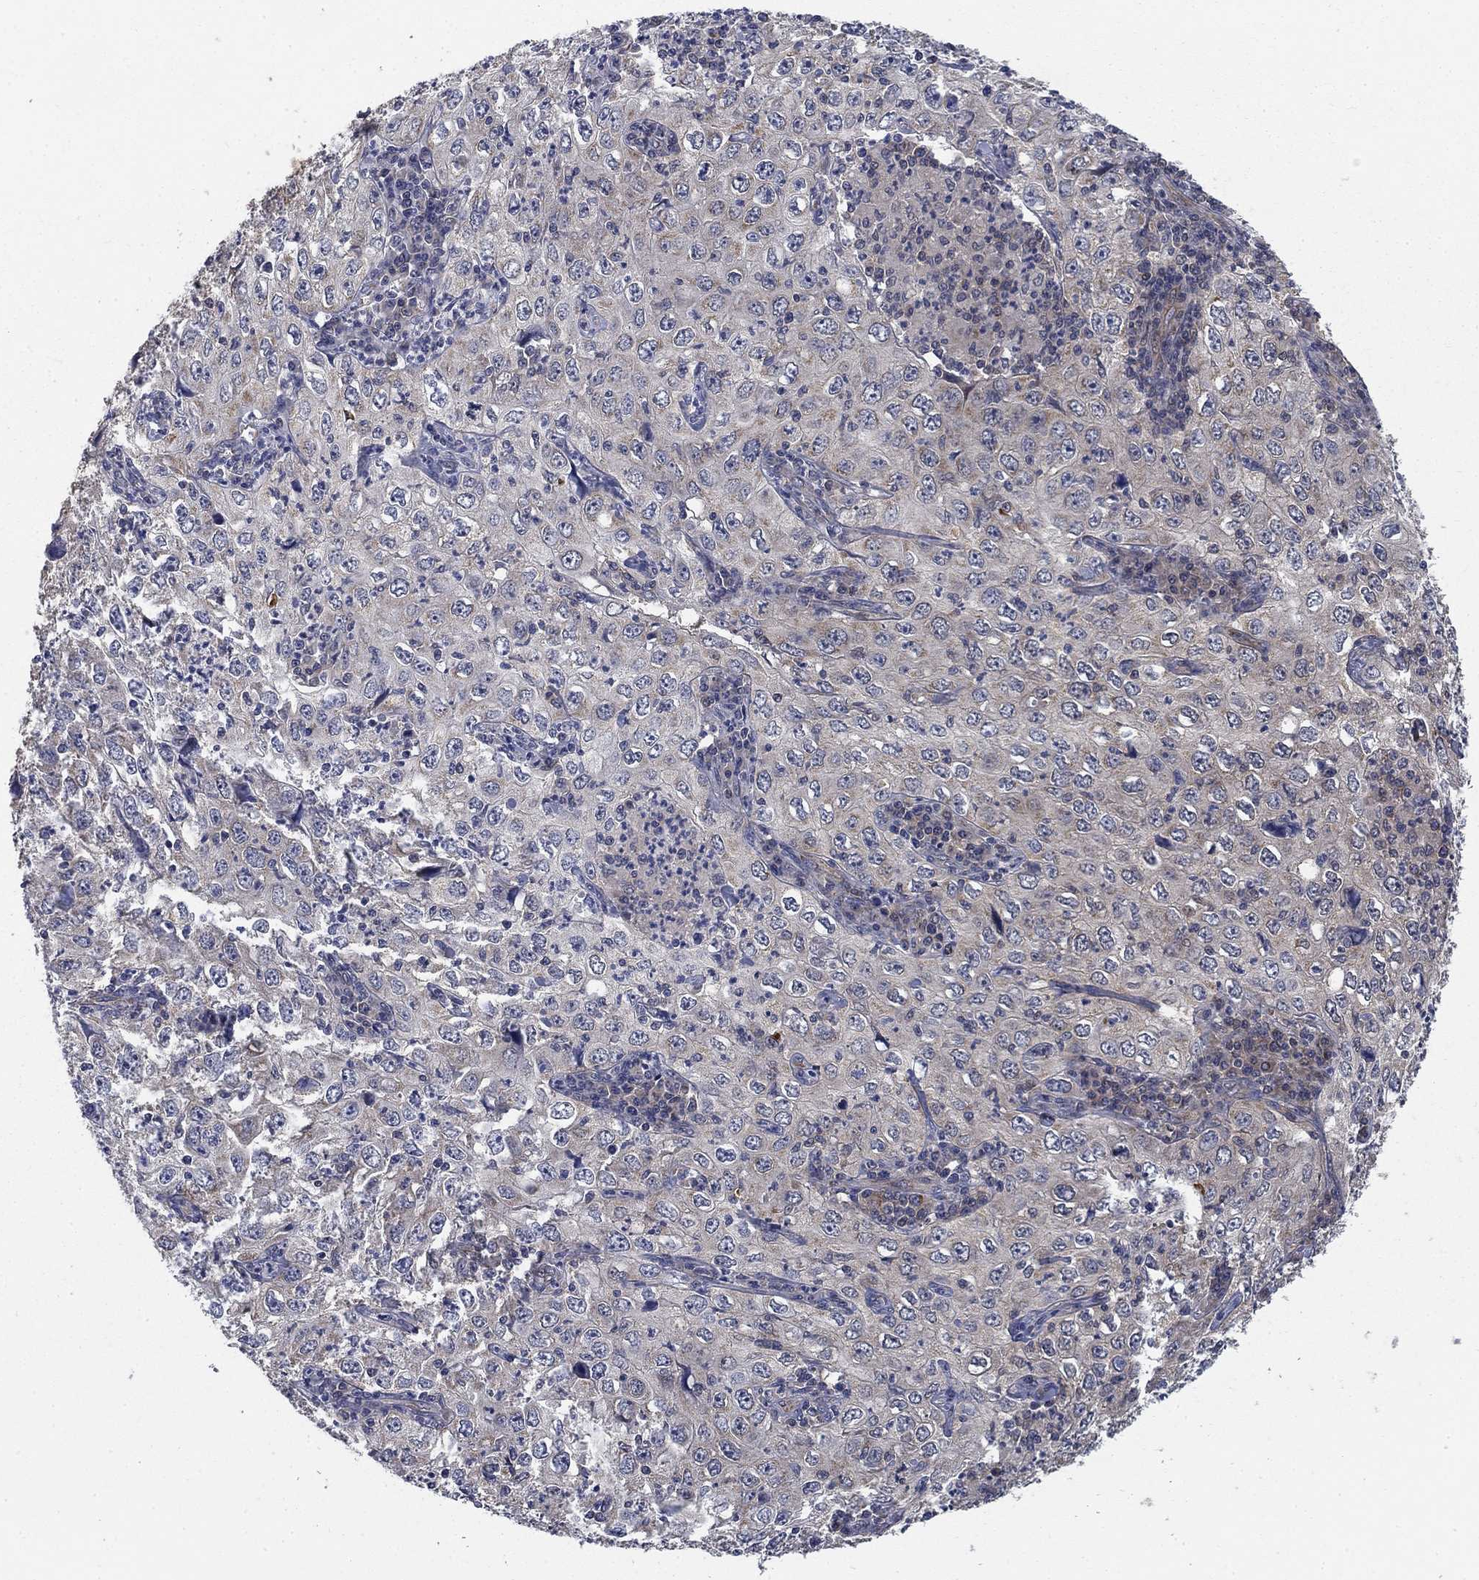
{"staining": {"intensity": "weak", "quantity": "<25%", "location": "cytoplasmic/membranous"}, "tissue": "cervical cancer", "cell_type": "Tumor cells", "image_type": "cancer", "snomed": [{"axis": "morphology", "description": "Squamous cell carcinoma, NOS"}, {"axis": "topography", "description": "Cervix"}], "caption": "The micrograph demonstrates no significant positivity in tumor cells of cervical cancer.", "gene": "NME7", "patient": {"sex": "female", "age": 24}}